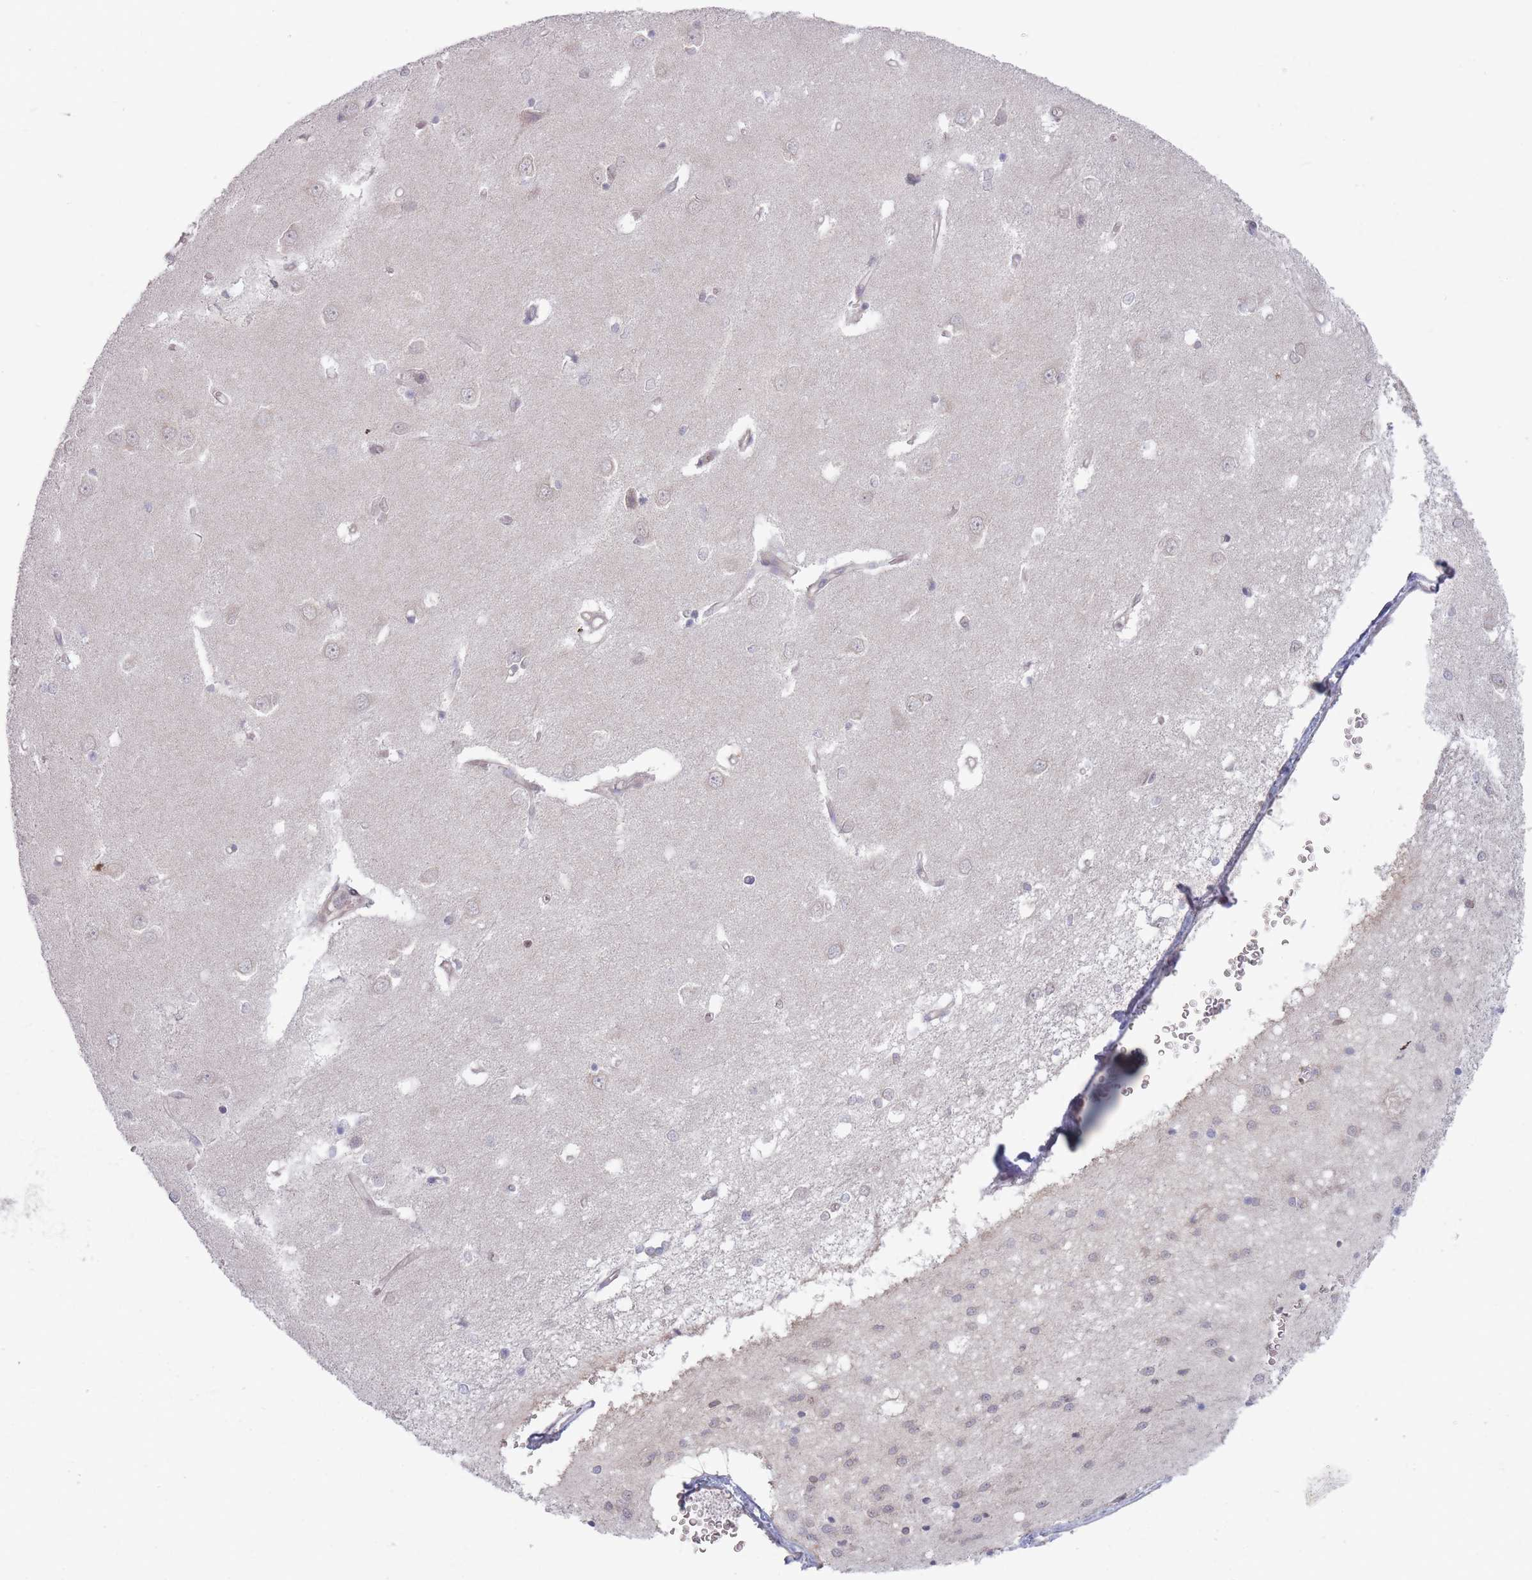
{"staining": {"intensity": "negative", "quantity": "none", "location": "none"}, "tissue": "caudate", "cell_type": "Glial cells", "image_type": "normal", "snomed": [{"axis": "morphology", "description": "Normal tissue, NOS"}, {"axis": "topography", "description": "Lateral ventricle wall"}], "caption": "Protein analysis of normal caudate exhibits no significant expression in glial cells.", "gene": "VRK2", "patient": {"sex": "male", "age": 37}}